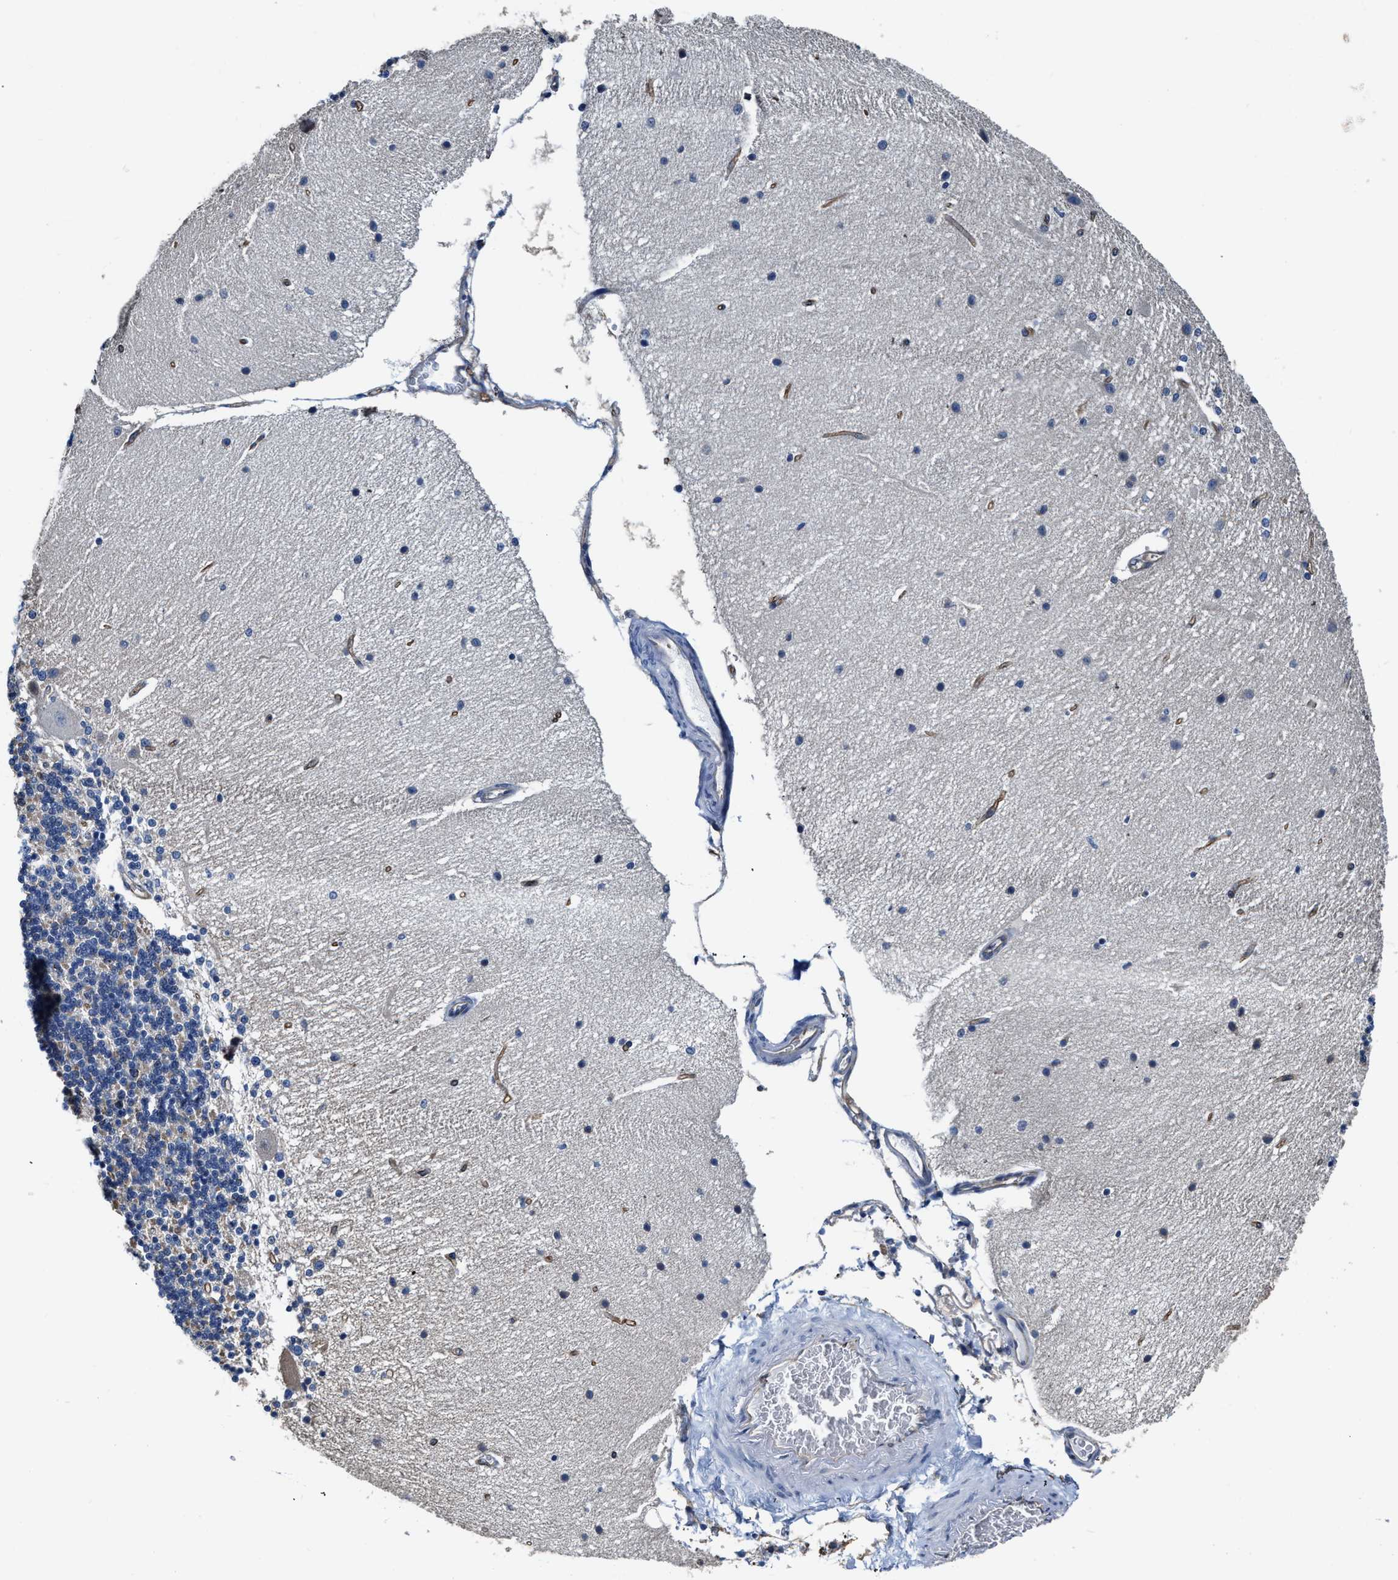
{"staining": {"intensity": "negative", "quantity": "none", "location": "none"}, "tissue": "cerebellum", "cell_type": "Cells in granular layer", "image_type": "normal", "snomed": [{"axis": "morphology", "description": "Normal tissue, NOS"}, {"axis": "topography", "description": "Cerebellum"}], "caption": "IHC of unremarkable cerebellum exhibits no positivity in cells in granular layer.", "gene": "C22orf42", "patient": {"sex": "female", "age": 54}}